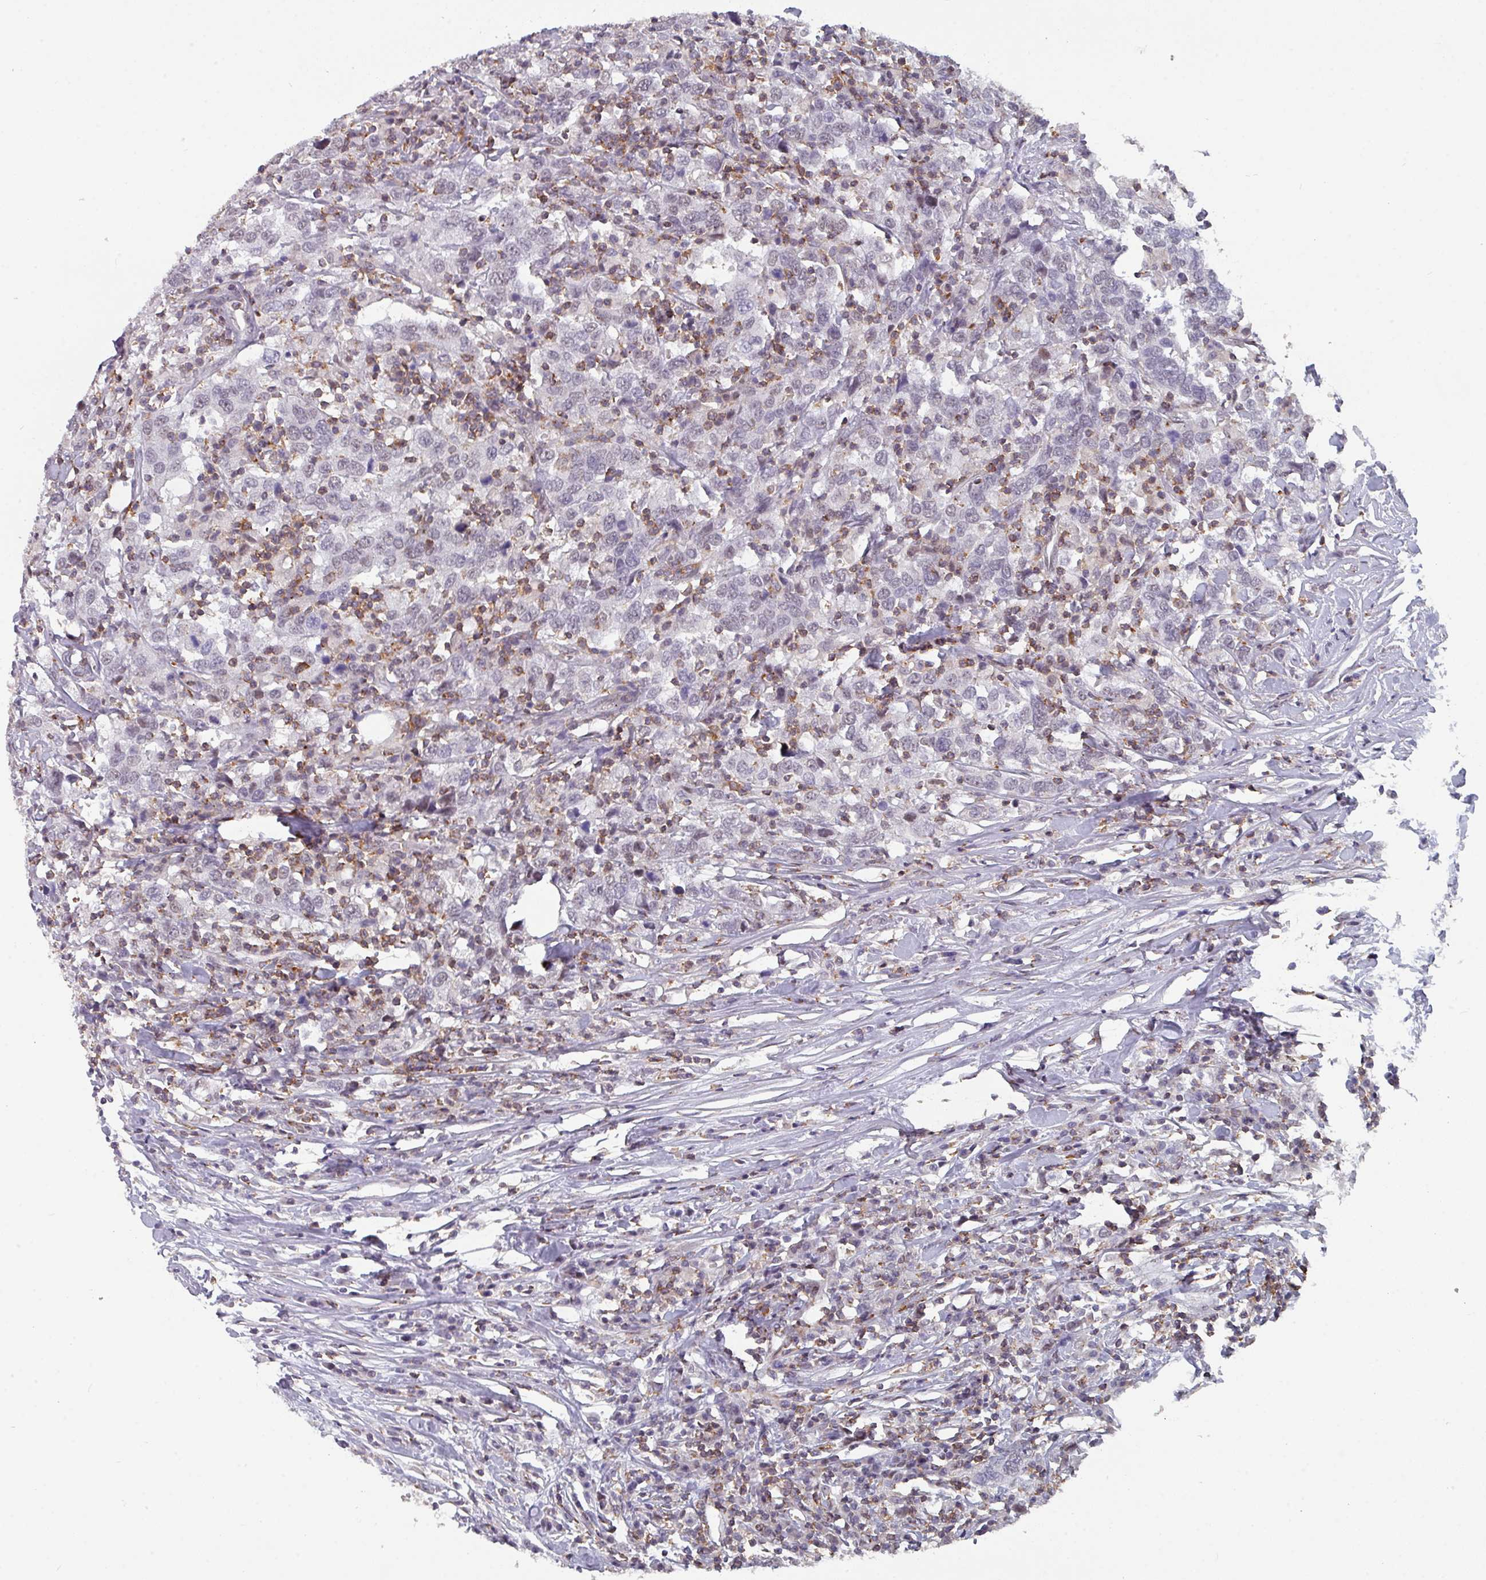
{"staining": {"intensity": "negative", "quantity": "none", "location": "none"}, "tissue": "urothelial cancer", "cell_type": "Tumor cells", "image_type": "cancer", "snomed": [{"axis": "morphology", "description": "Urothelial carcinoma, High grade"}, {"axis": "topography", "description": "Urinary bladder"}], "caption": "Urothelial cancer stained for a protein using immunohistochemistry (IHC) reveals no staining tumor cells.", "gene": "RASAL3", "patient": {"sex": "male", "age": 61}}